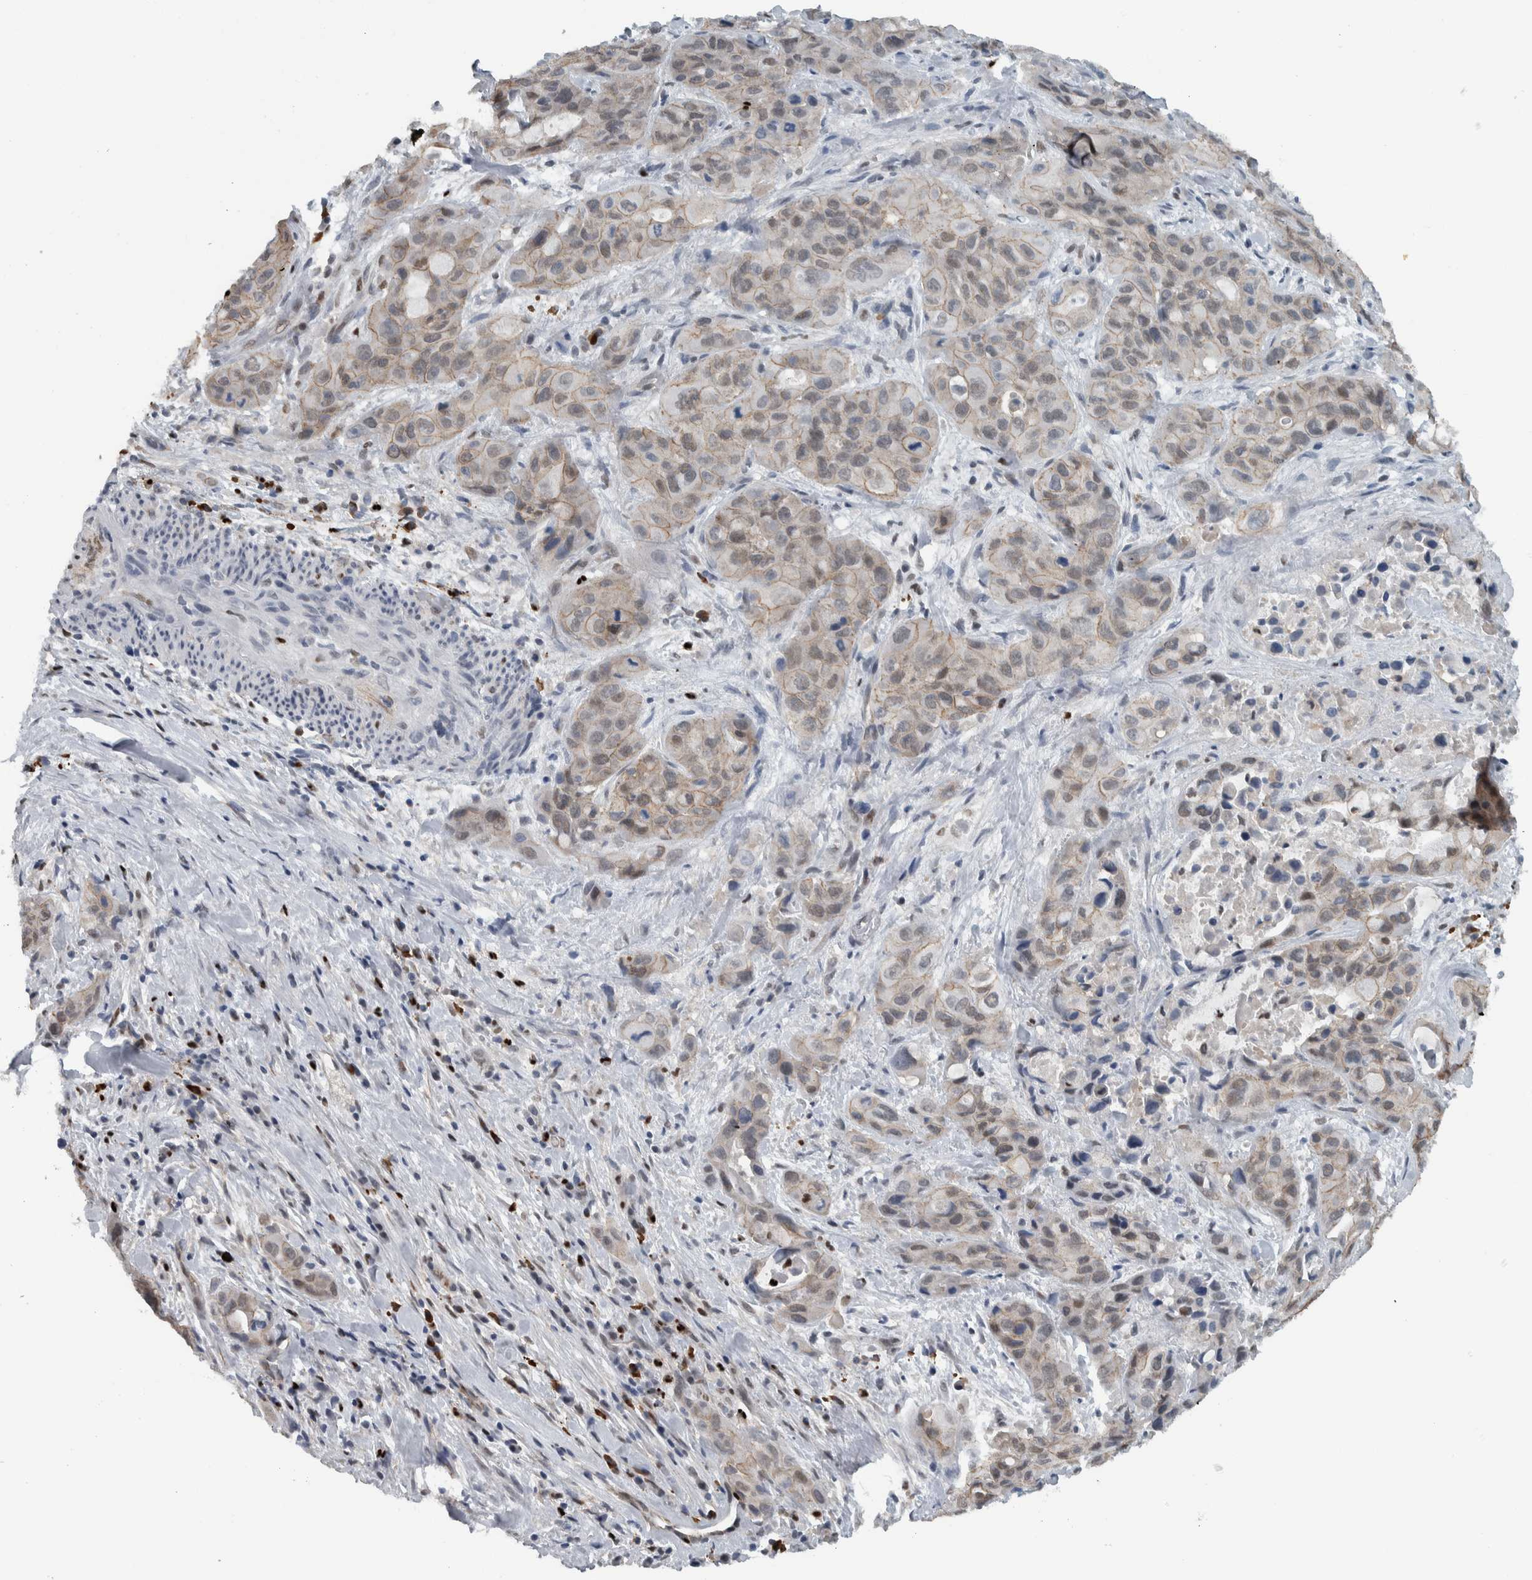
{"staining": {"intensity": "weak", "quantity": ">75%", "location": "cytoplasmic/membranous,nuclear"}, "tissue": "pancreatic cancer", "cell_type": "Tumor cells", "image_type": "cancer", "snomed": [{"axis": "morphology", "description": "Adenocarcinoma, NOS"}, {"axis": "topography", "description": "Pancreas"}], "caption": "Pancreatic cancer (adenocarcinoma) stained for a protein (brown) shows weak cytoplasmic/membranous and nuclear positive expression in about >75% of tumor cells.", "gene": "ADPRM", "patient": {"sex": "male", "age": 53}}